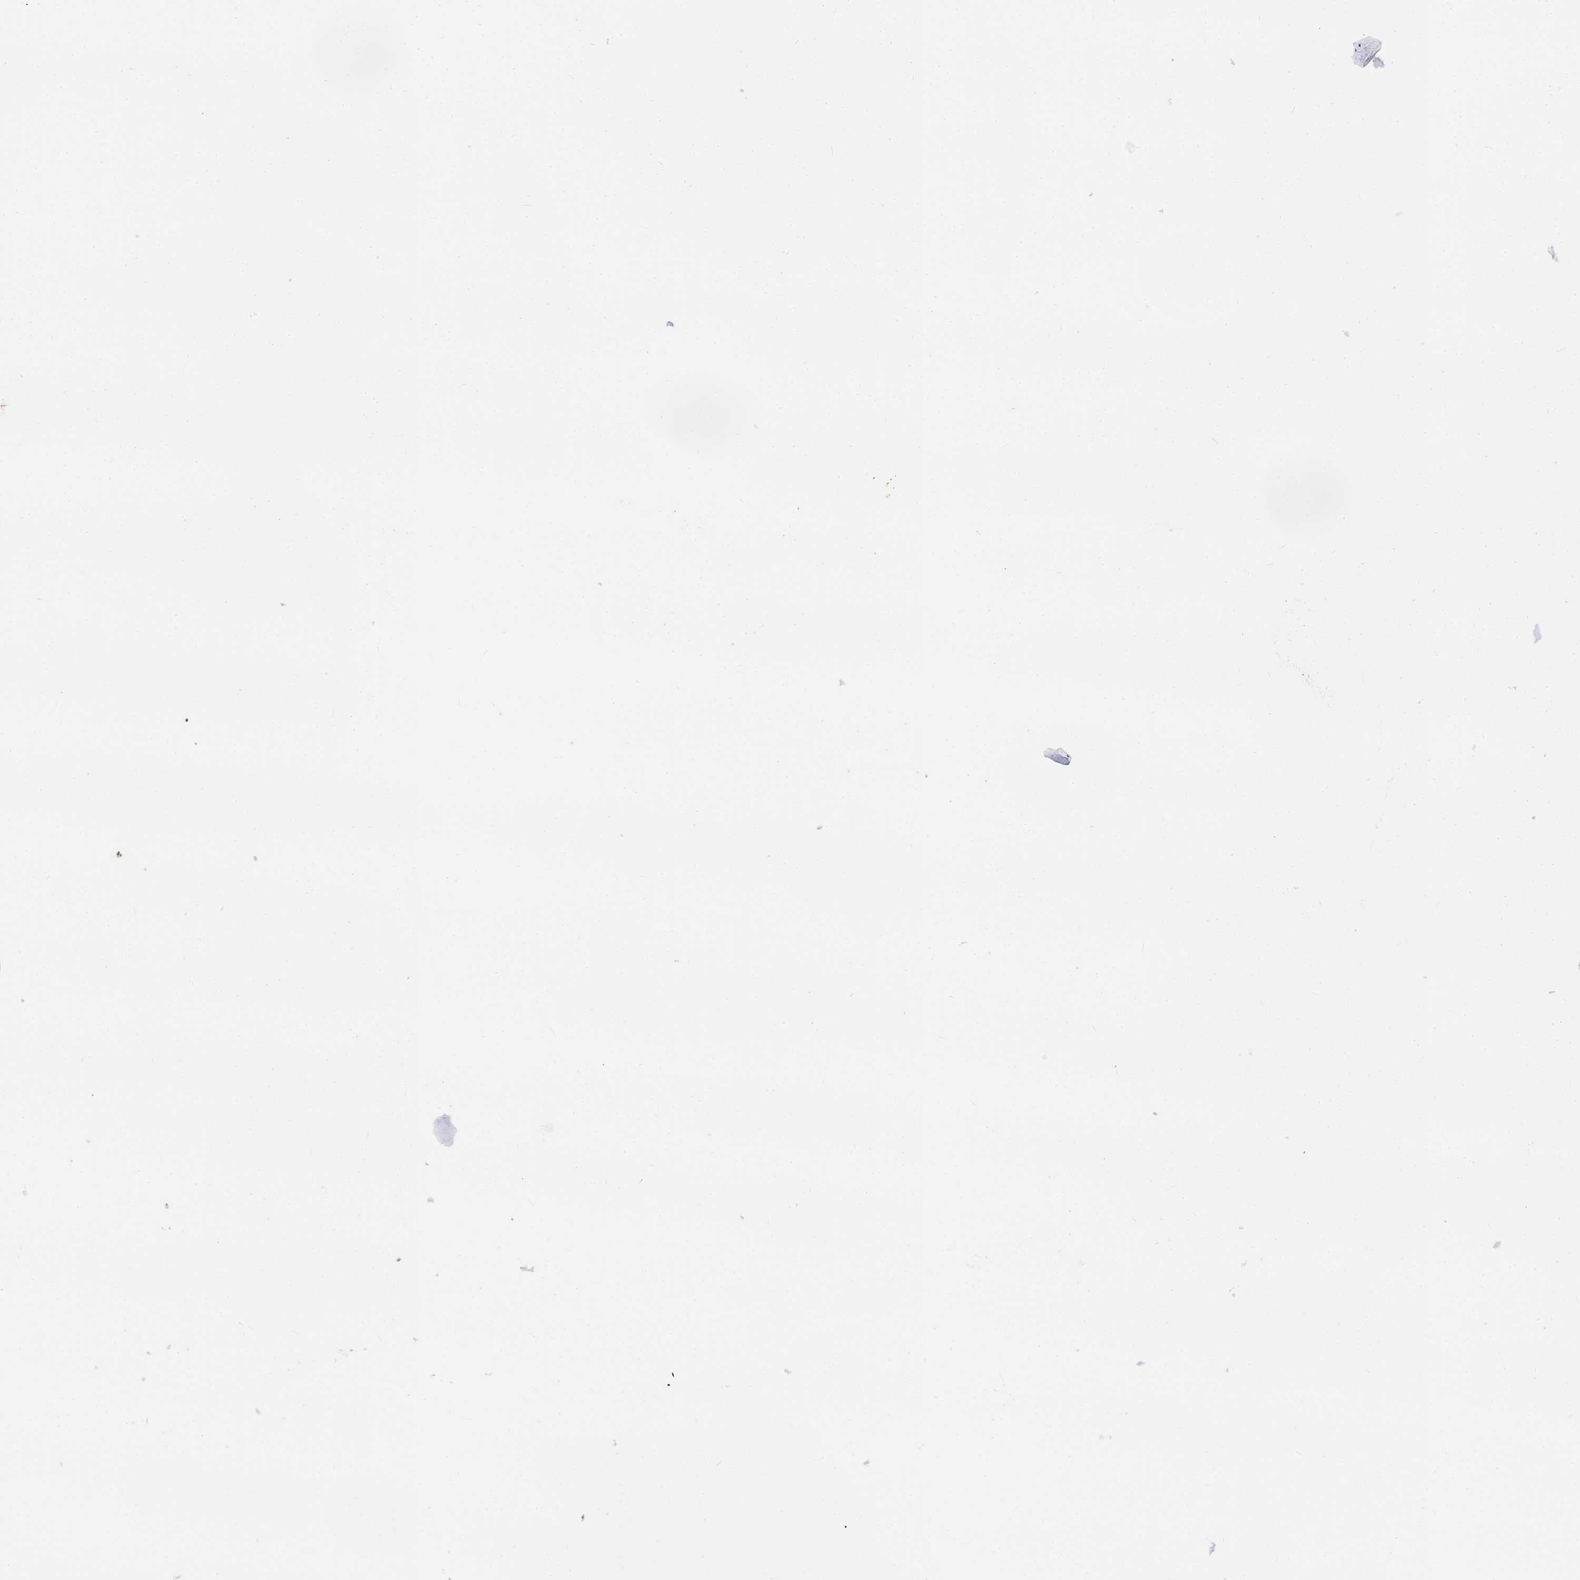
{"staining": {"intensity": "negative", "quantity": "none", "location": "none"}, "tissue": "lymphoma", "cell_type": "Tumor cells", "image_type": "cancer", "snomed": [{"axis": "morphology", "description": "Hodgkin's disease, NOS"}, {"axis": "topography", "description": "Lymph node"}], "caption": "Immunohistochemistry histopathology image of neoplastic tissue: human Hodgkin's disease stained with DAB reveals no significant protein staining in tumor cells. Nuclei are stained in blue.", "gene": "BASP1", "patient": {"sex": "male", "age": 70}}